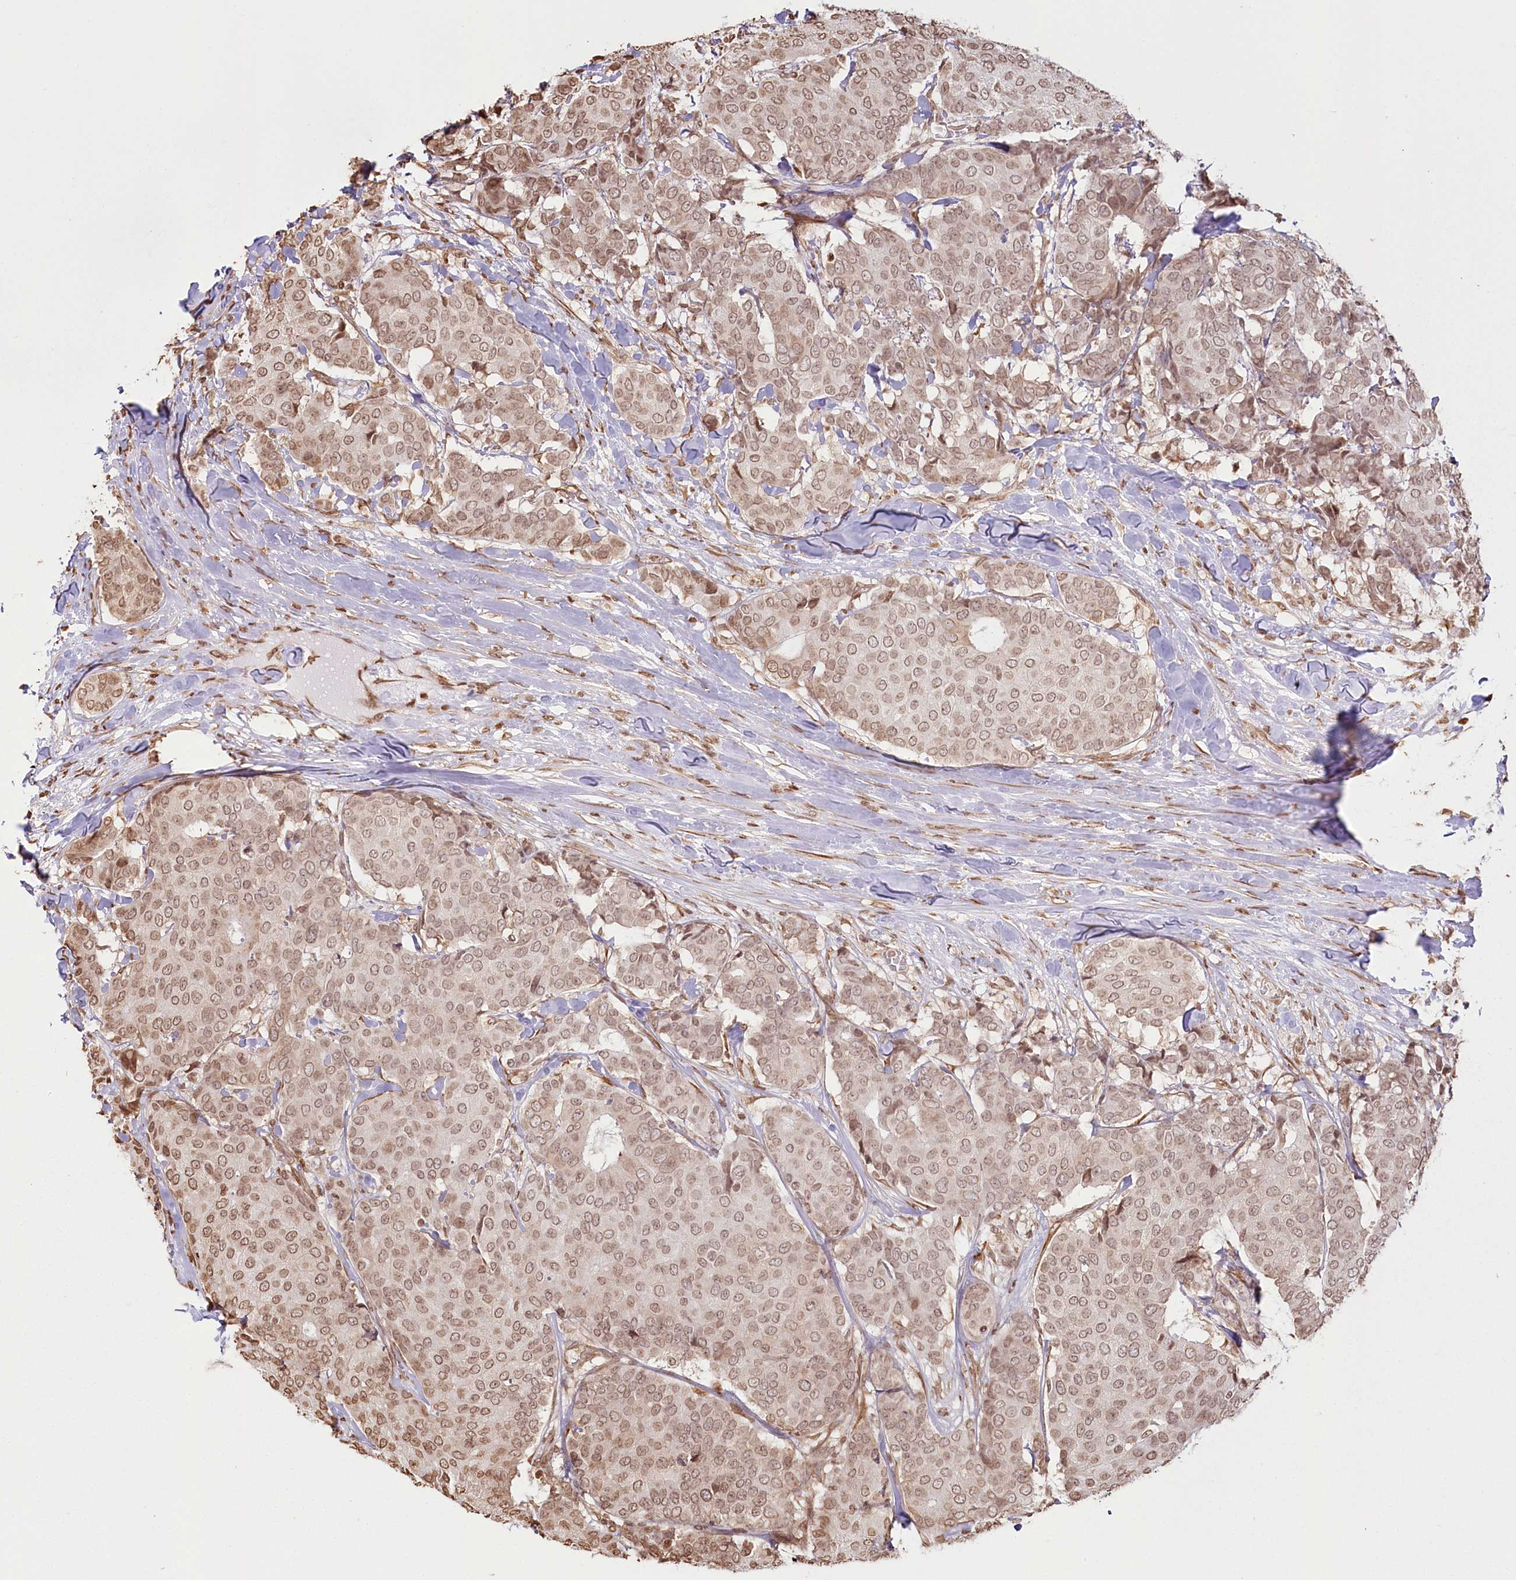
{"staining": {"intensity": "moderate", "quantity": ">75%", "location": "cytoplasmic/membranous,nuclear"}, "tissue": "breast cancer", "cell_type": "Tumor cells", "image_type": "cancer", "snomed": [{"axis": "morphology", "description": "Duct carcinoma"}, {"axis": "topography", "description": "Breast"}], "caption": "Protein staining displays moderate cytoplasmic/membranous and nuclear staining in approximately >75% of tumor cells in breast invasive ductal carcinoma.", "gene": "FAM13A", "patient": {"sex": "female", "age": 75}}